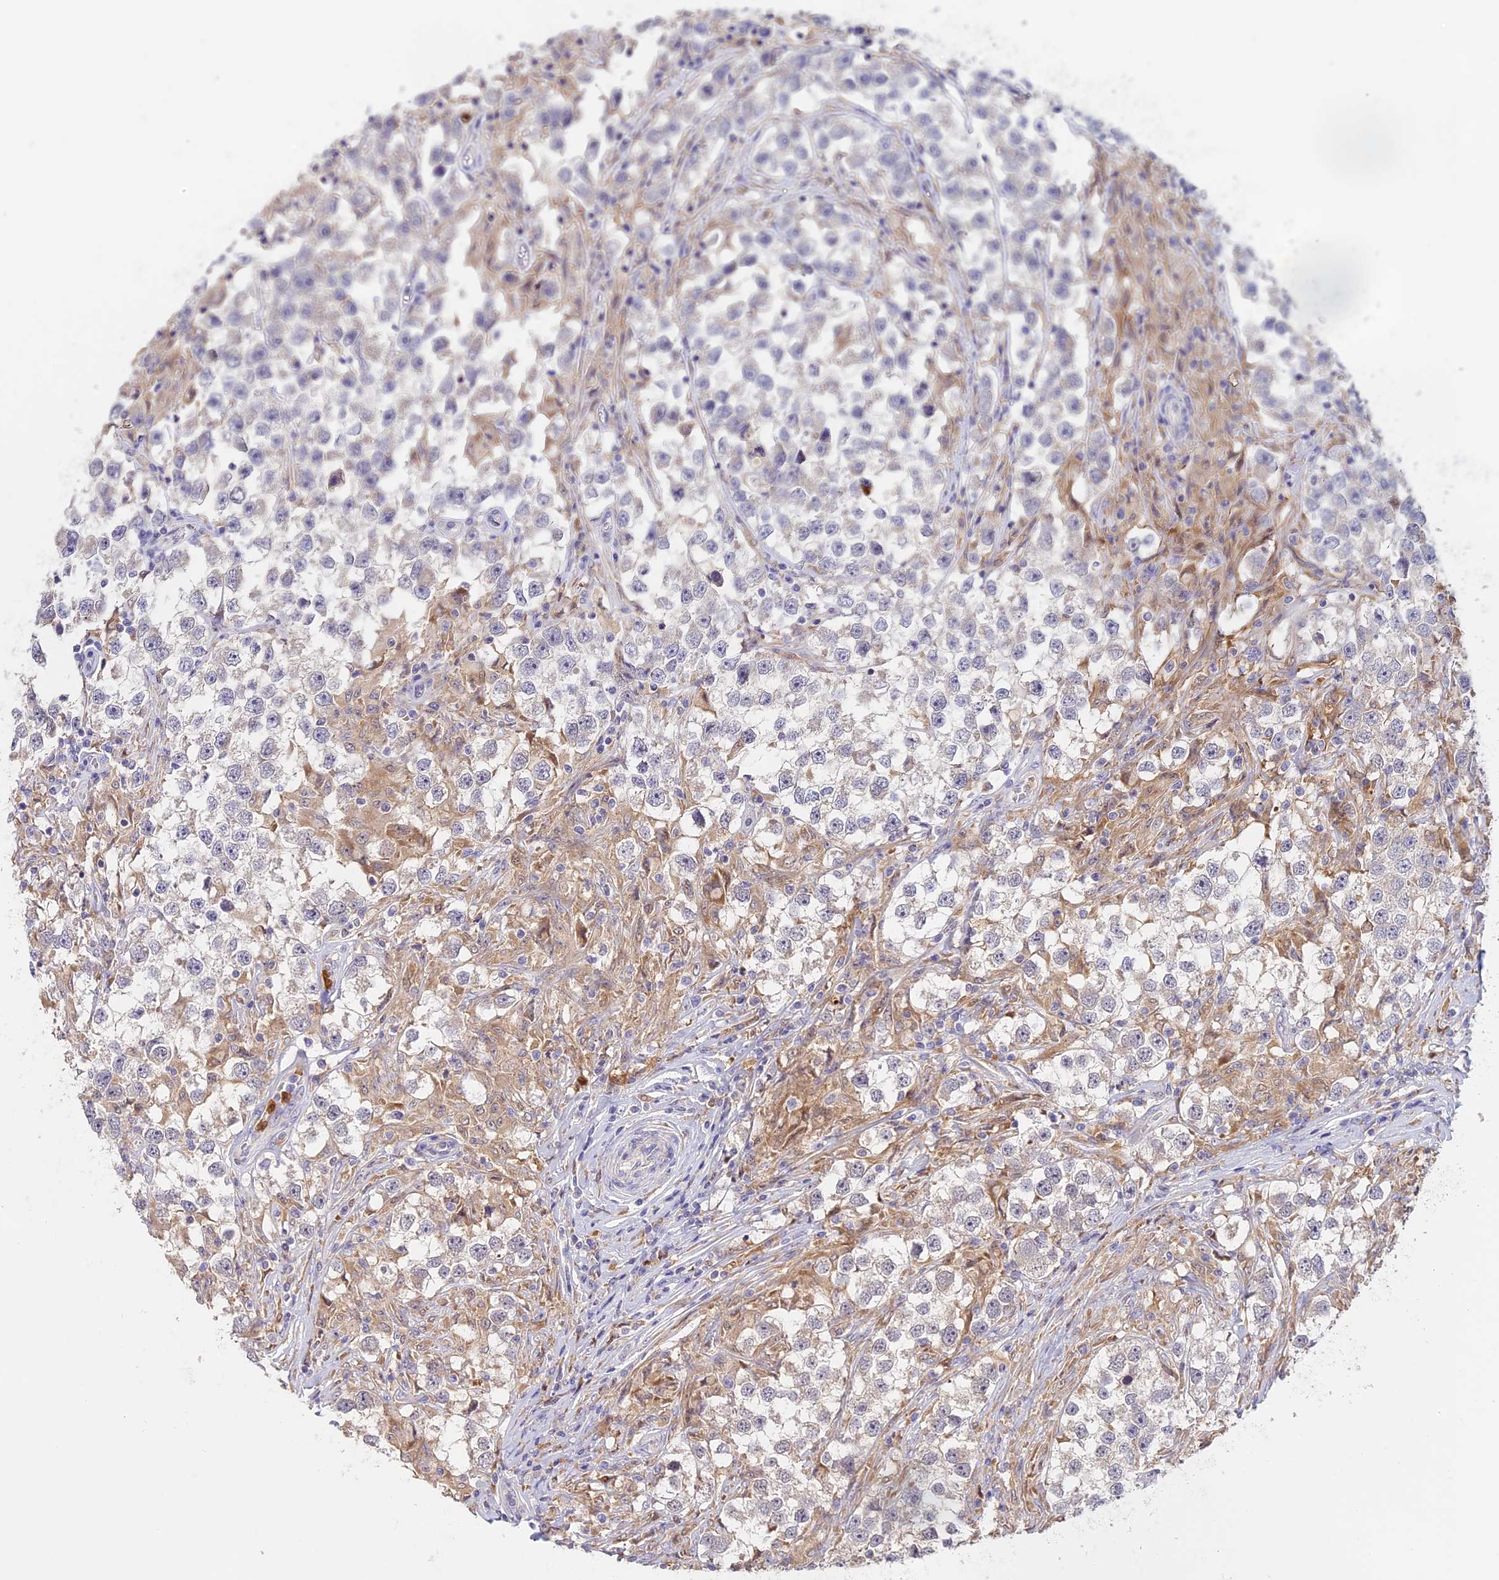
{"staining": {"intensity": "negative", "quantity": "none", "location": "none"}, "tissue": "testis cancer", "cell_type": "Tumor cells", "image_type": "cancer", "snomed": [{"axis": "morphology", "description": "Seminoma, NOS"}, {"axis": "topography", "description": "Testis"}], "caption": "Seminoma (testis) was stained to show a protein in brown. There is no significant positivity in tumor cells. The staining was performed using DAB (3,3'-diaminobenzidine) to visualize the protein expression in brown, while the nuclei were stained in blue with hematoxylin (Magnification: 20x).", "gene": "NCF4", "patient": {"sex": "male", "age": 46}}